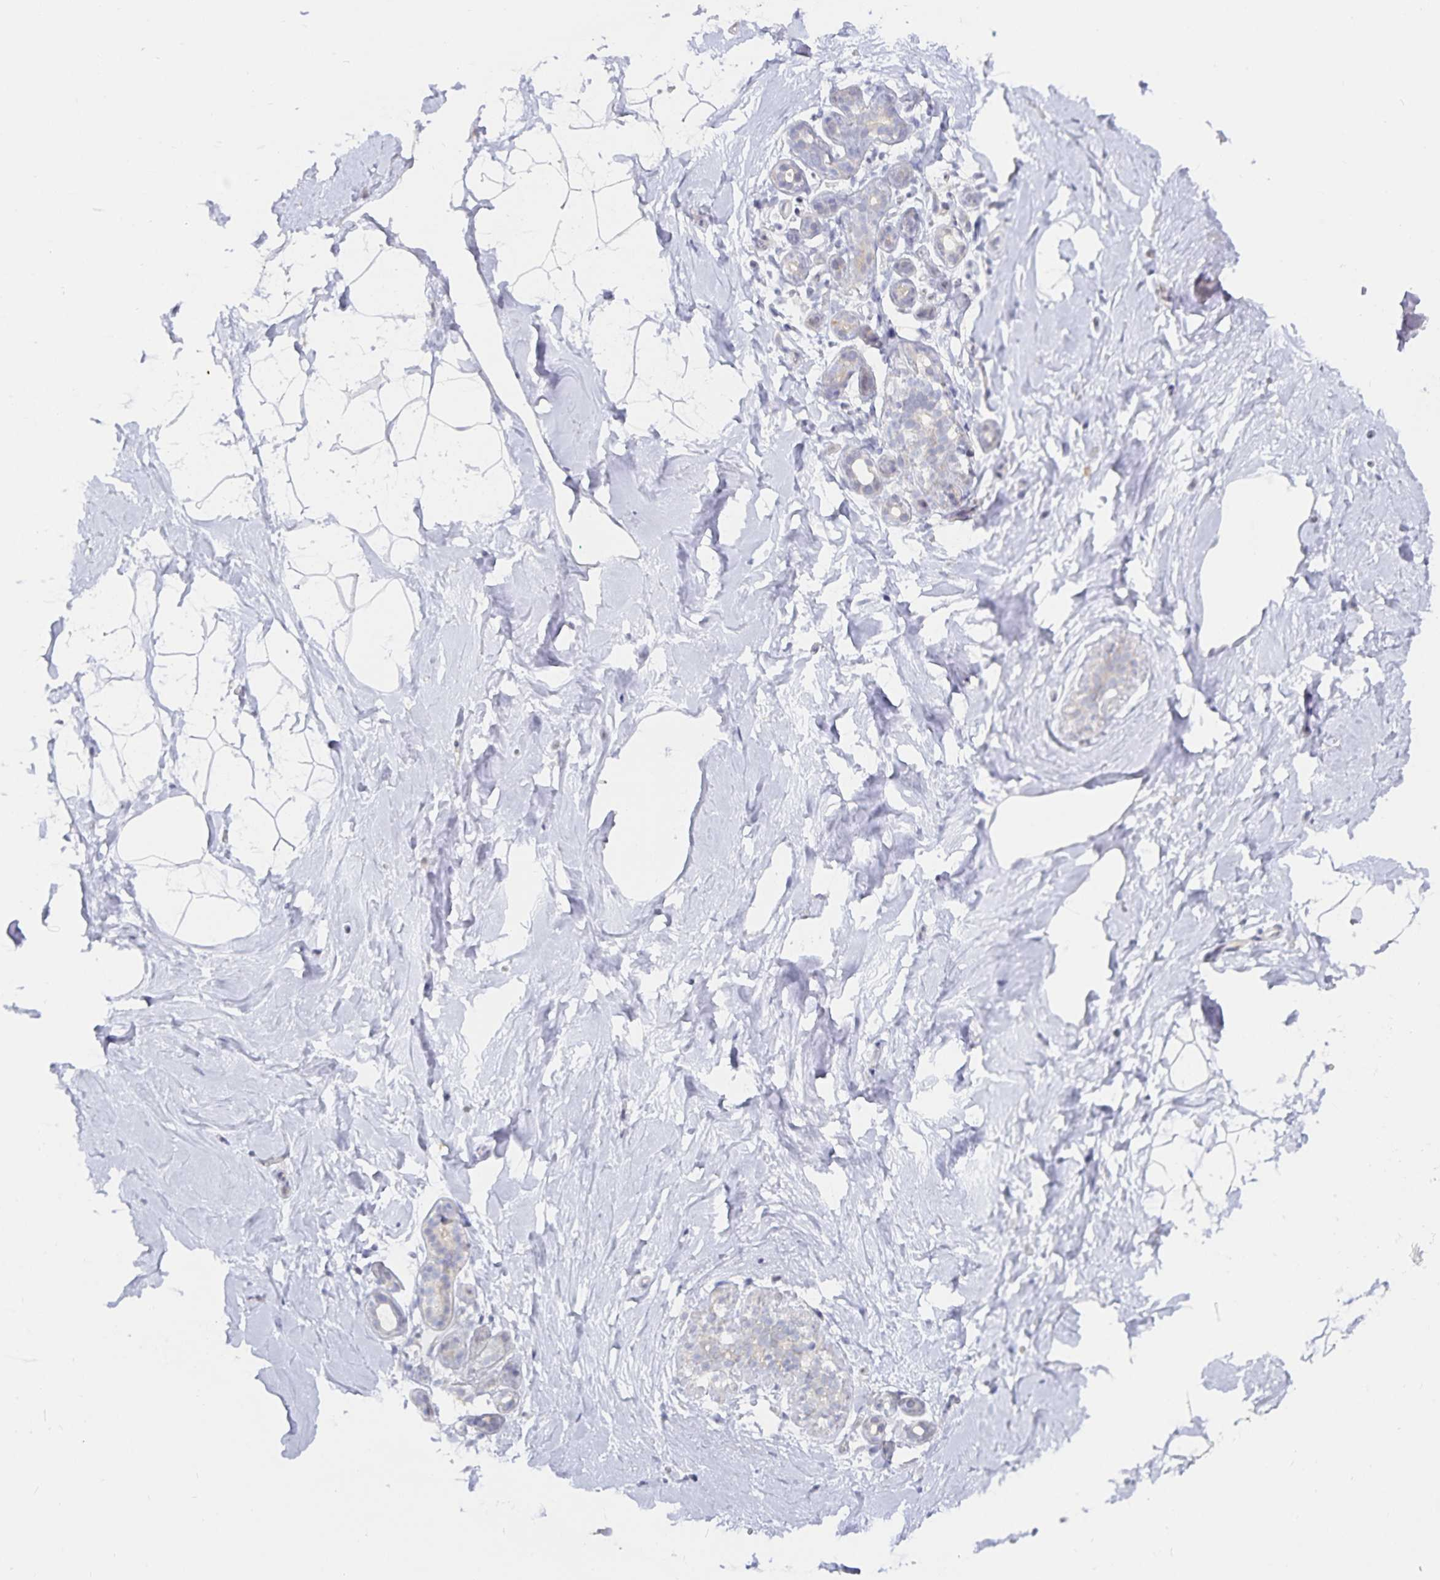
{"staining": {"intensity": "negative", "quantity": "none", "location": "none"}, "tissue": "breast", "cell_type": "Adipocytes", "image_type": "normal", "snomed": [{"axis": "morphology", "description": "Normal tissue, NOS"}, {"axis": "topography", "description": "Breast"}], "caption": "An immunohistochemistry micrograph of unremarkable breast is shown. There is no staining in adipocytes of breast. The staining is performed using DAB brown chromogen with nuclei counter-stained in using hematoxylin.", "gene": "S100G", "patient": {"sex": "female", "age": 32}}